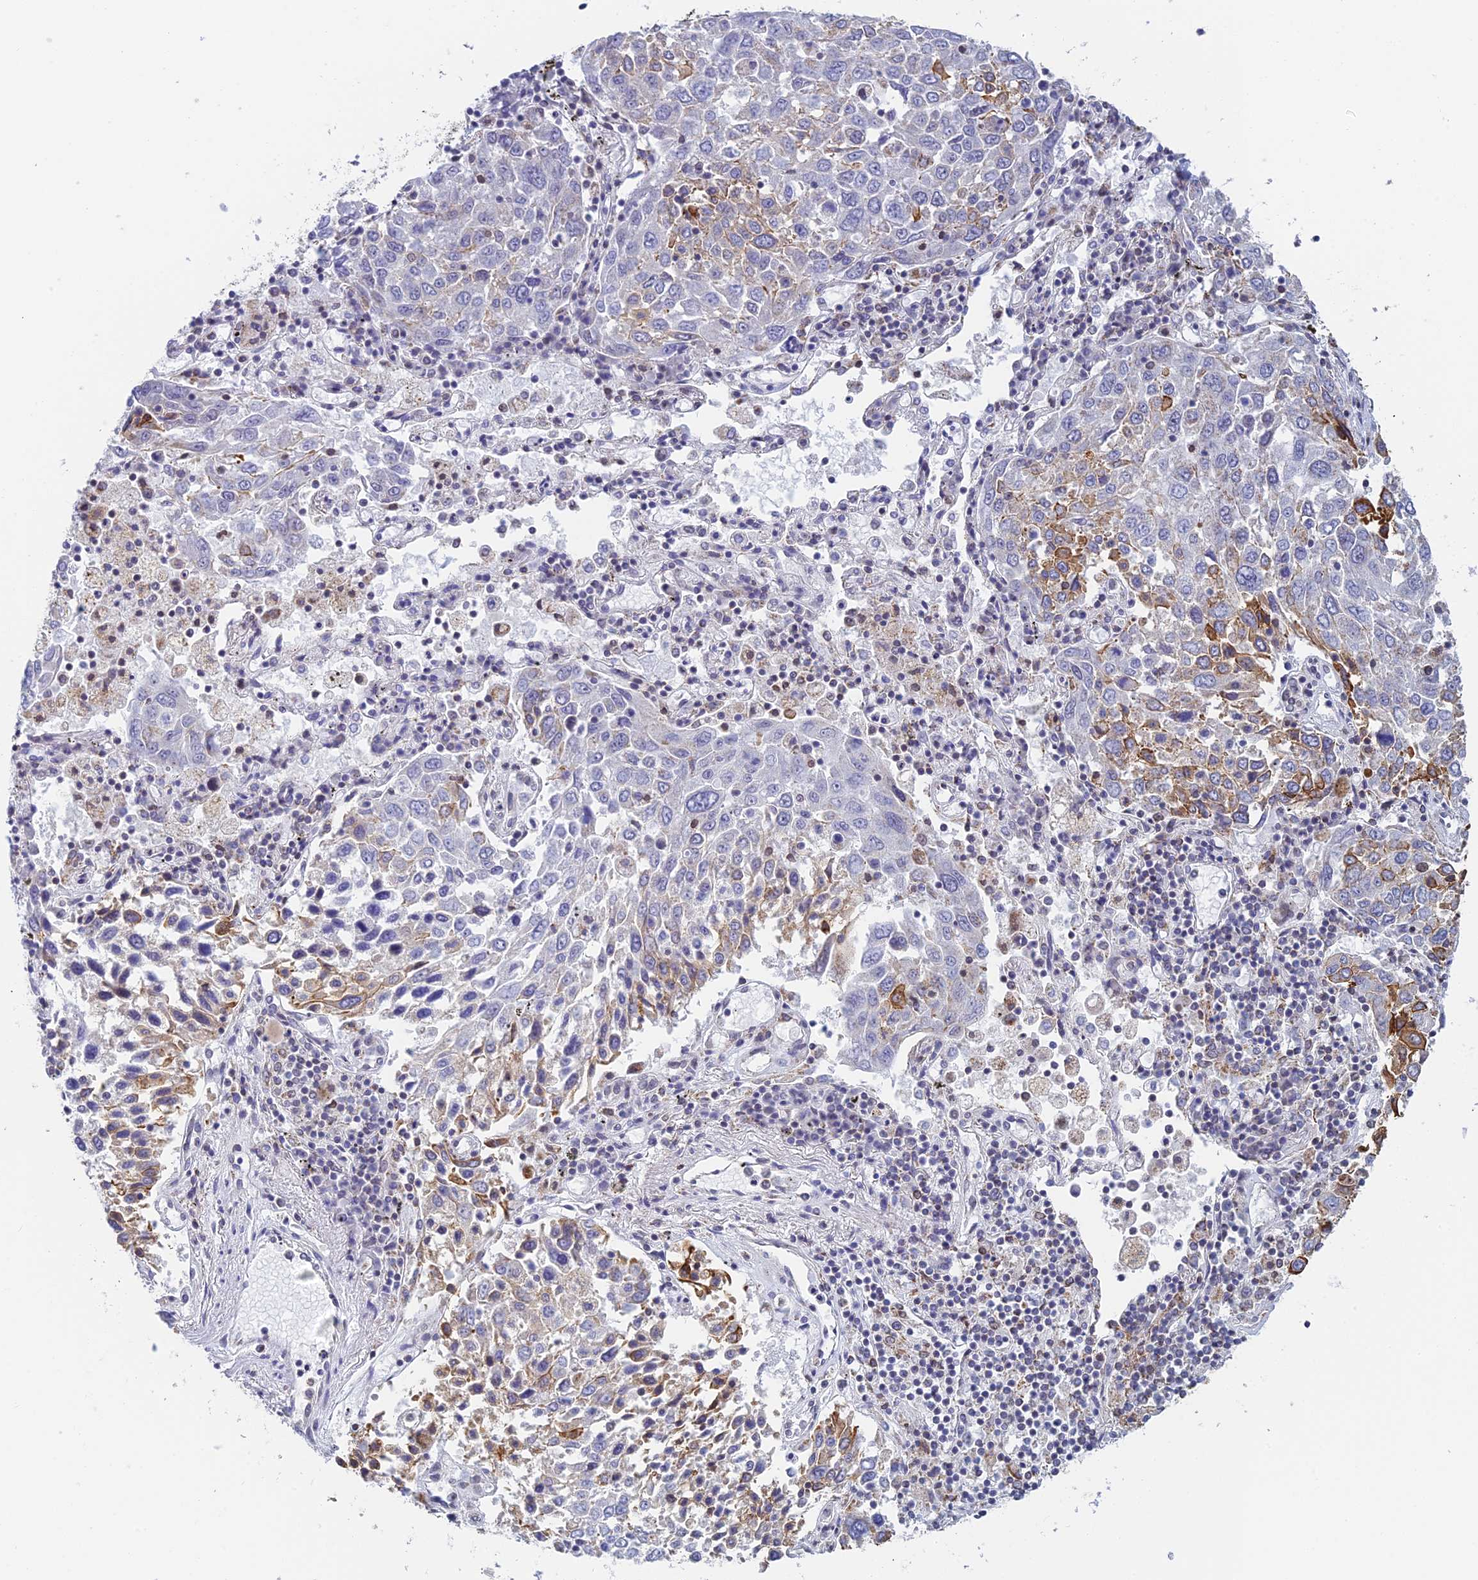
{"staining": {"intensity": "moderate", "quantity": "<25%", "location": "cytoplasmic/membranous"}, "tissue": "lung cancer", "cell_type": "Tumor cells", "image_type": "cancer", "snomed": [{"axis": "morphology", "description": "Squamous cell carcinoma, NOS"}, {"axis": "topography", "description": "Lung"}], "caption": "There is low levels of moderate cytoplasmic/membranous expression in tumor cells of lung cancer (squamous cell carcinoma), as demonstrated by immunohistochemical staining (brown color).", "gene": "REXO5", "patient": {"sex": "male", "age": 65}}